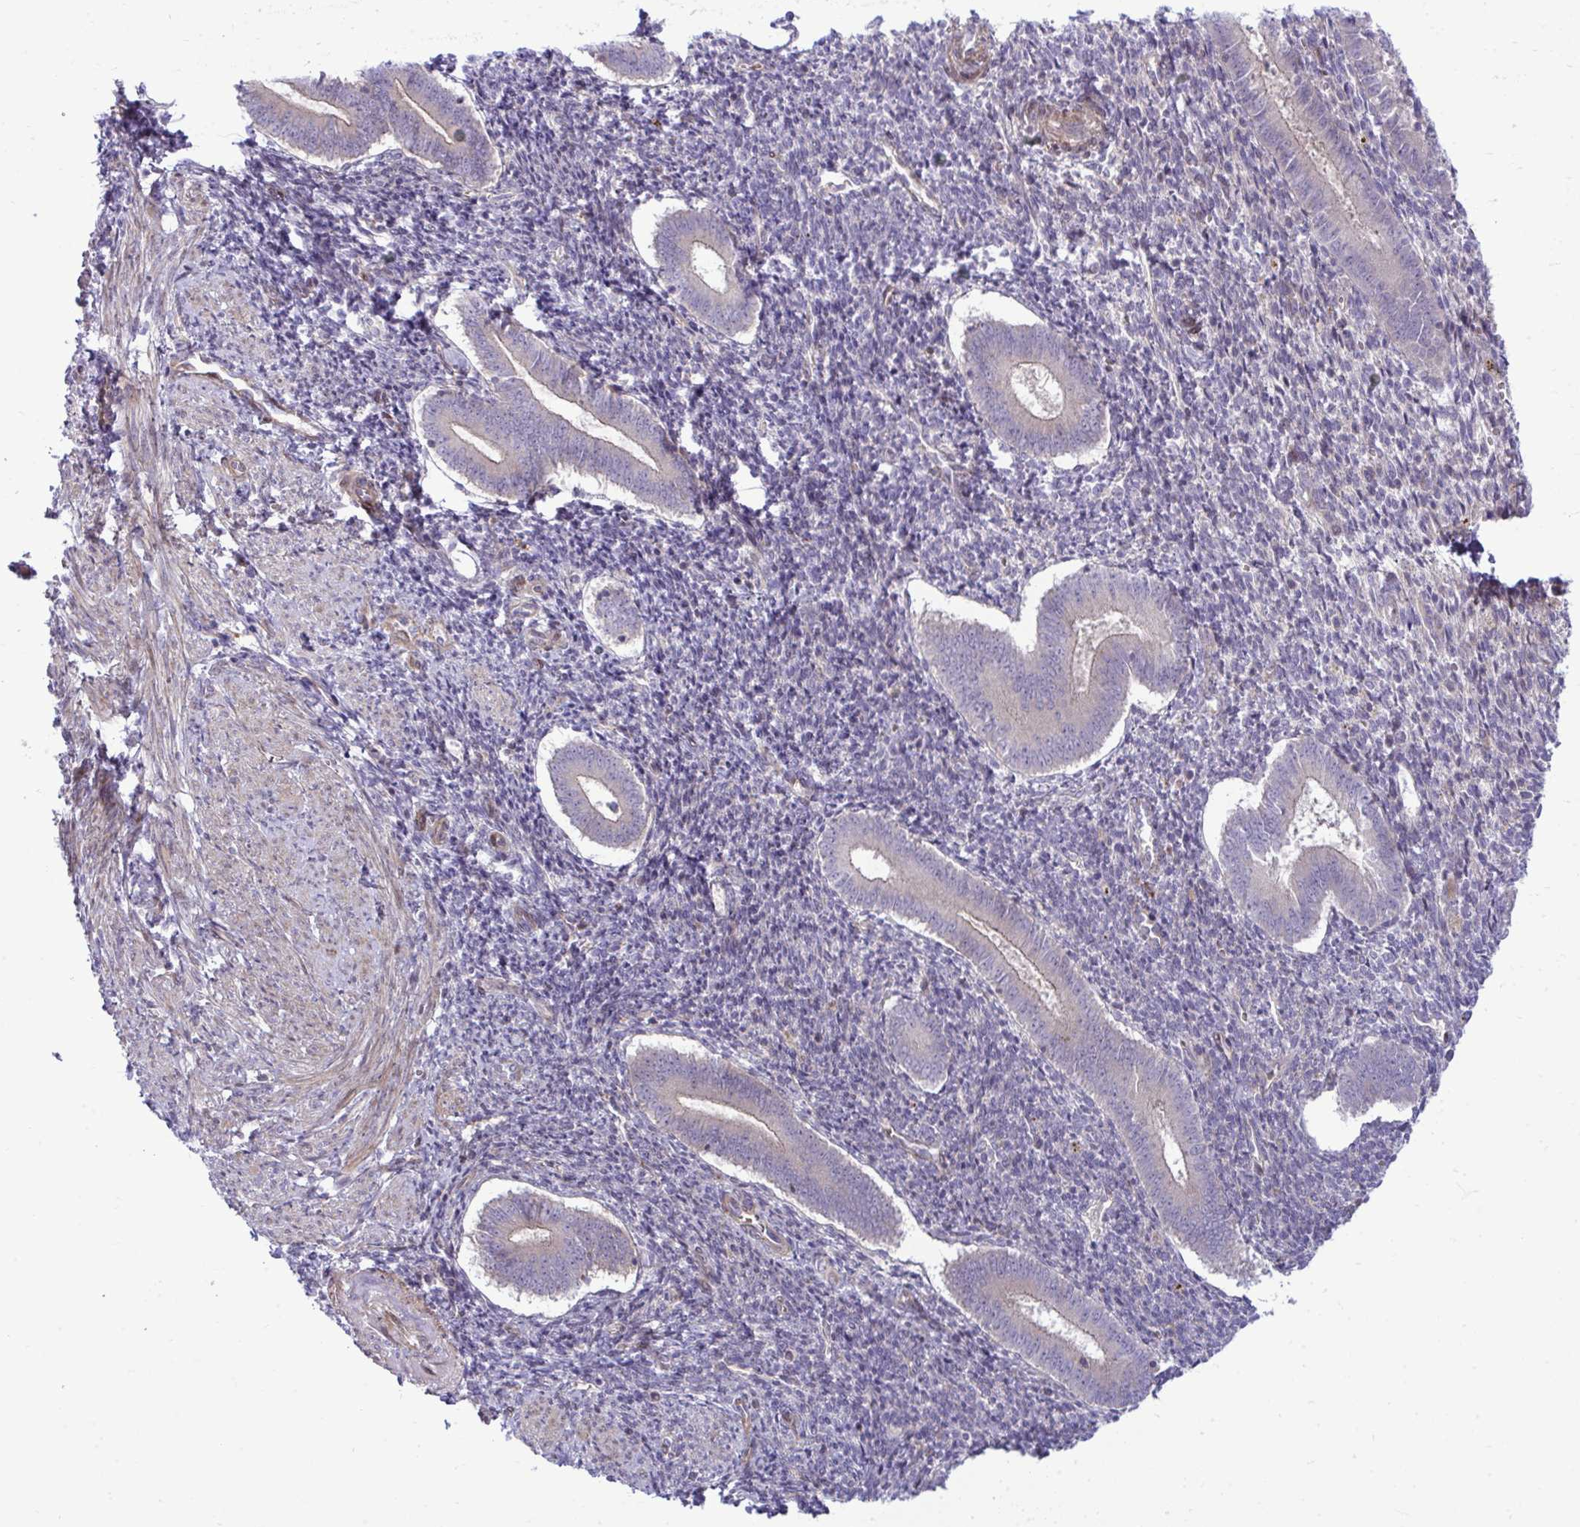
{"staining": {"intensity": "negative", "quantity": "none", "location": "none"}, "tissue": "endometrium", "cell_type": "Cells in endometrial stroma", "image_type": "normal", "snomed": [{"axis": "morphology", "description": "Normal tissue, NOS"}, {"axis": "topography", "description": "Endometrium"}], "caption": "Photomicrograph shows no protein staining in cells in endometrial stroma of unremarkable endometrium. (Stains: DAB immunohistochemistry with hematoxylin counter stain, Microscopy: brightfield microscopy at high magnification).", "gene": "ZSCAN9", "patient": {"sex": "female", "age": 25}}